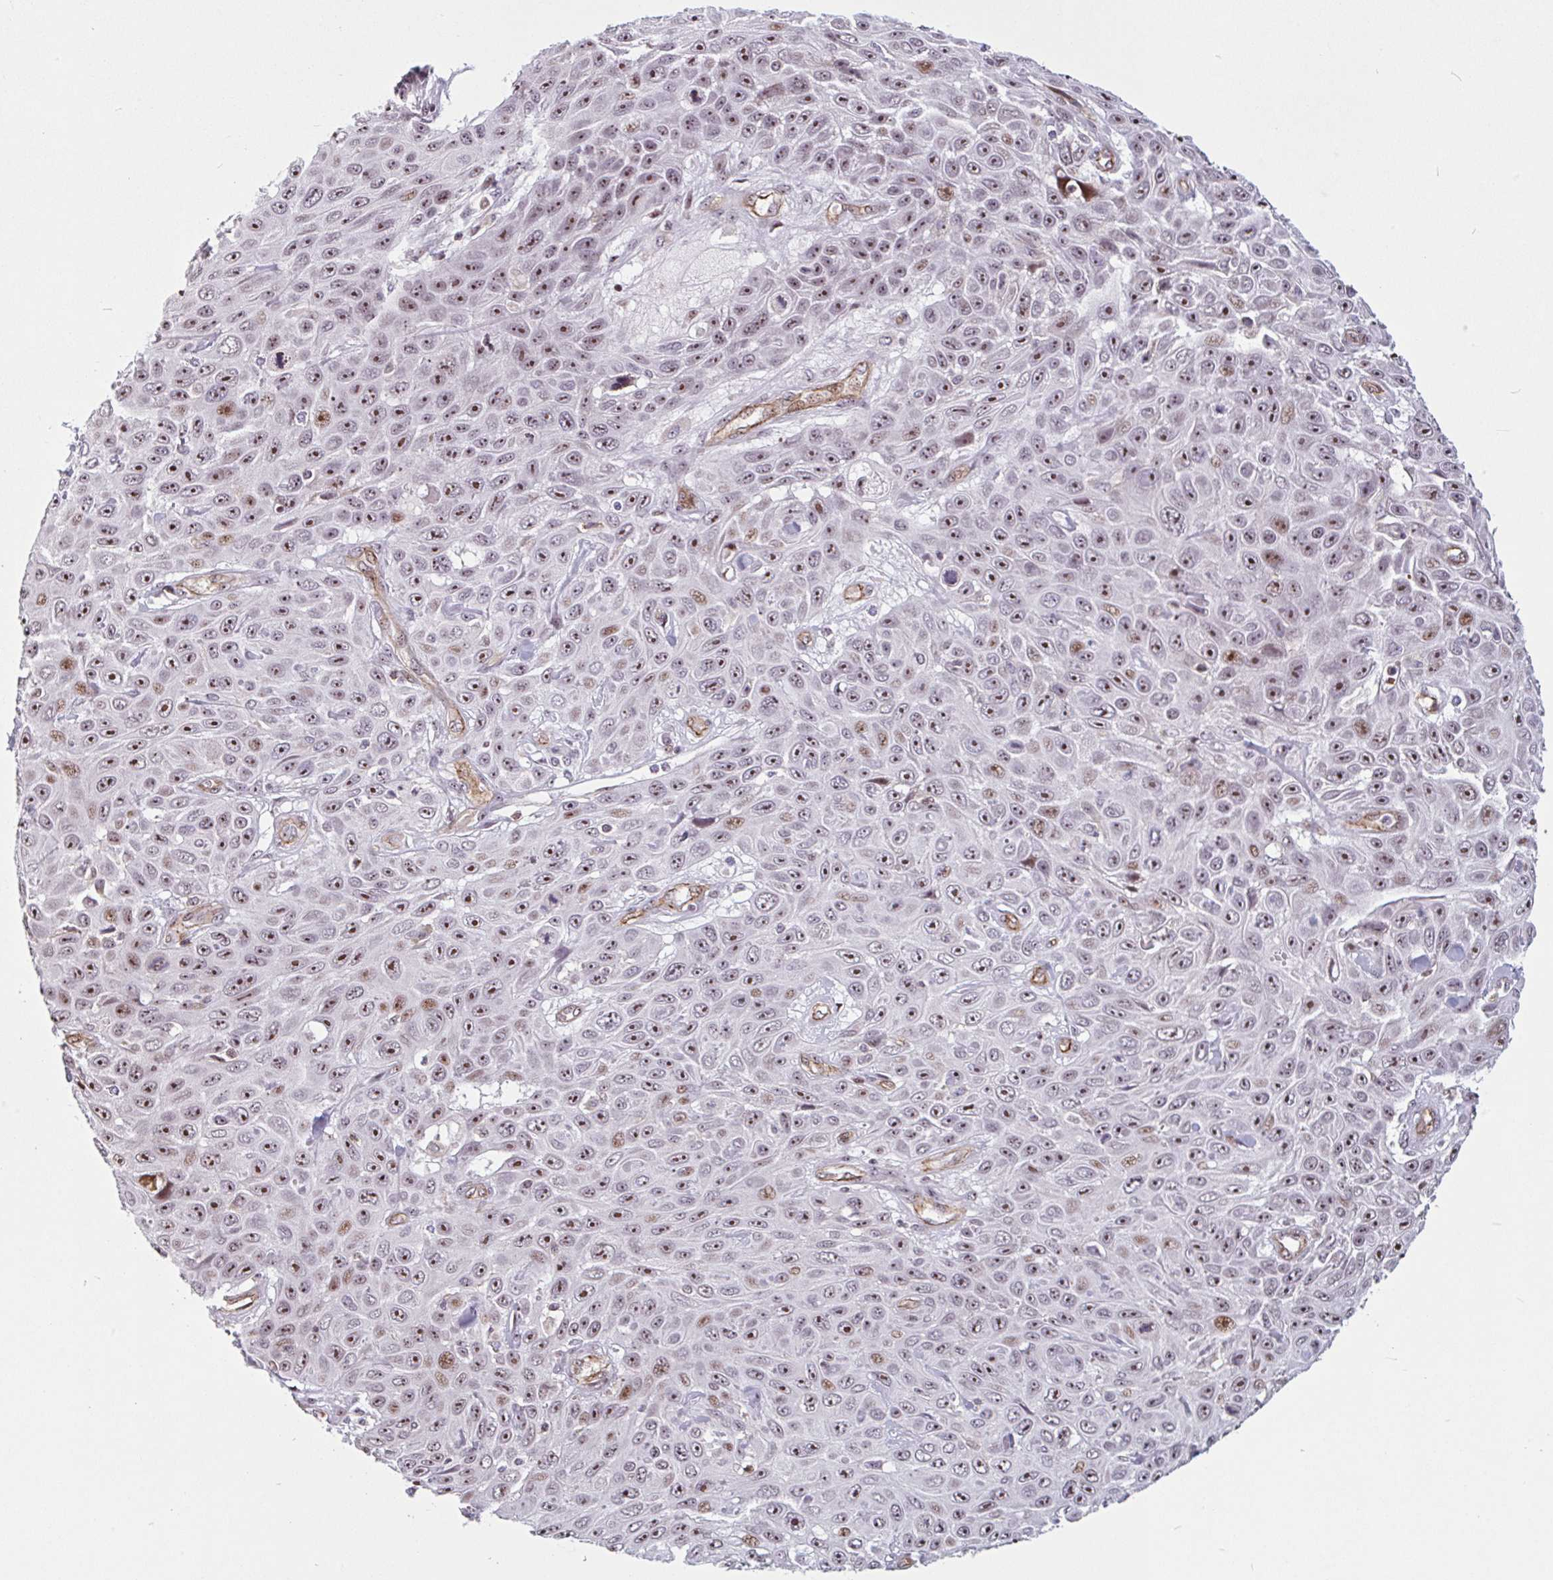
{"staining": {"intensity": "moderate", "quantity": ">75%", "location": "nuclear"}, "tissue": "skin cancer", "cell_type": "Tumor cells", "image_type": "cancer", "snomed": [{"axis": "morphology", "description": "Squamous cell carcinoma, NOS"}, {"axis": "topography", "description": "Skin"}], "caption": "Human squamous cell carcinoma (skin) stained for a protein (brown) demonstrates moderate nuclear positive expression in about >75% of tumor cells.", "gene": "ZNF689", "patient": {"sex": "male", "age": 82}}